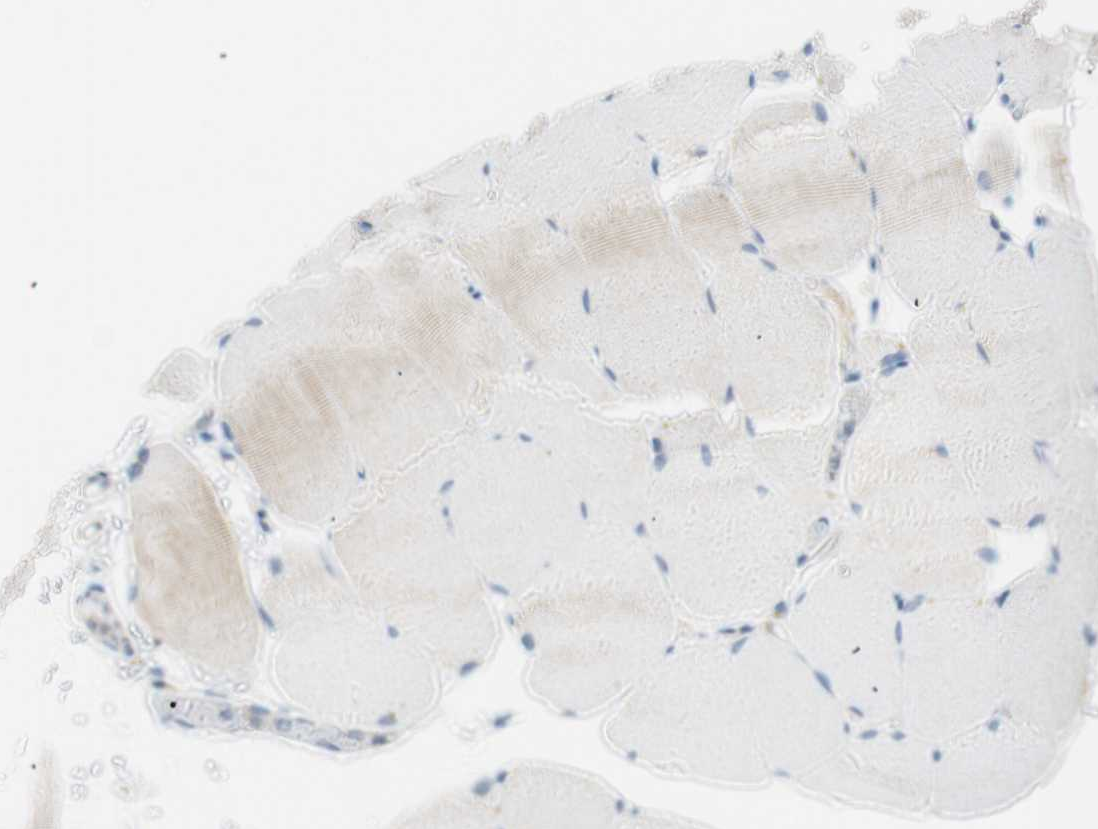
{"staining": {"intensity": "weak", "quantity": ">75%", "location": "cytoplasmic/membranous"}, "tissue": "skeletal muscle", "cell_type": "Myocytes", "image_type": "normal", "snomed": [{"axis": "morphology", "description": "Normal tissue, NOS"}, {"axis": "topography", "description": "Skeletal muscle"}, {"axis": "topography", "description": "Parathyroid gland"}], "caption": "A high-resolution photomicrograph shows immunohistochemistry staining of benign skeletal muscle, which displays weak cytoplasmic/membranous staining in about >75% of myocytes. The protein is shown in brown color, while the nuclei are stained blue.", "gene": "PTTG1", "patient": {"sex": "female", "age": 37}}